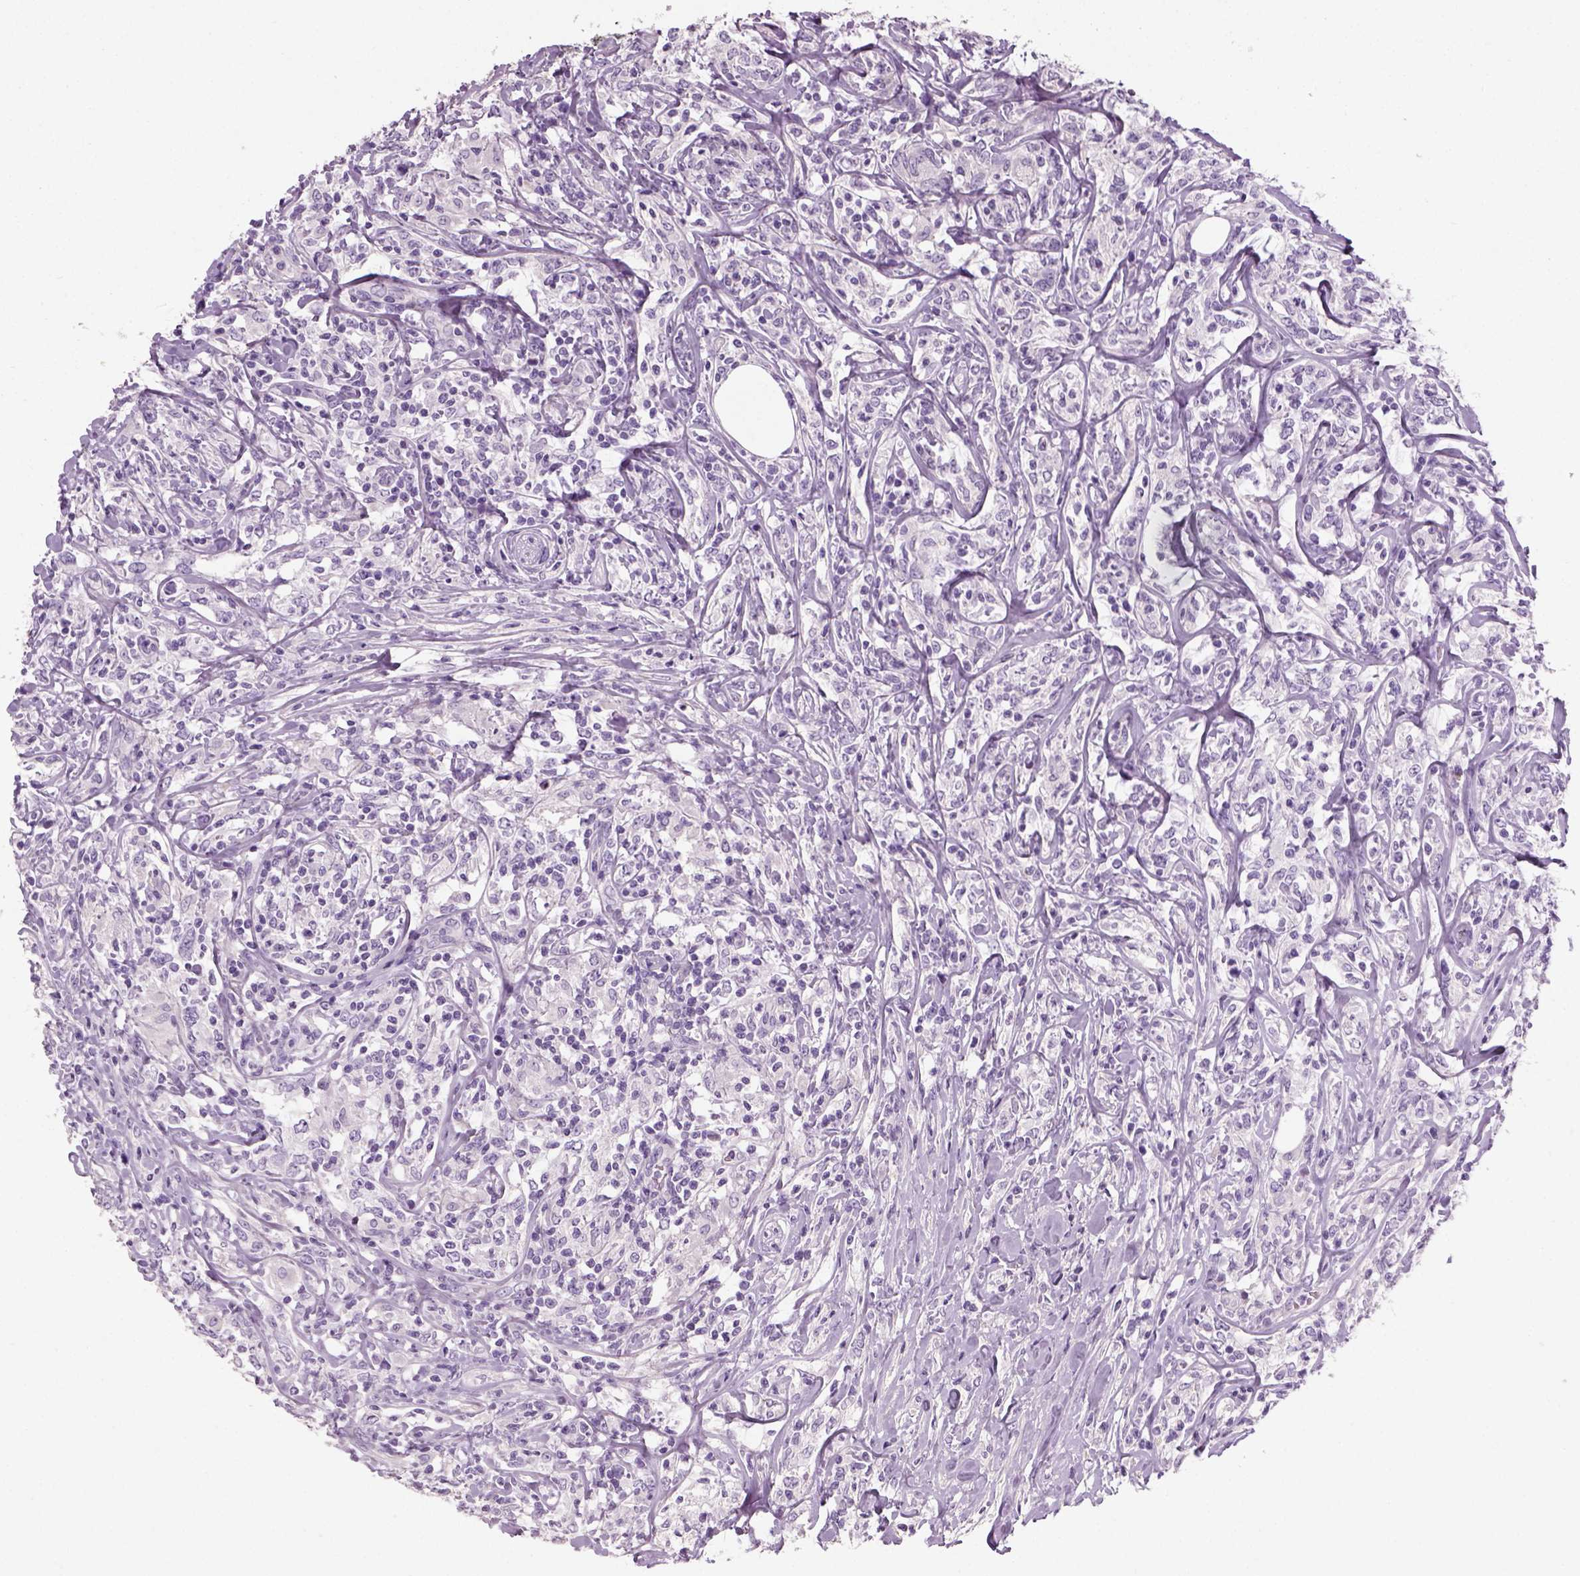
{"staining": {"intensity": "negative", "quantity": "none", "location": "none"}, "tissue": "lymphoma", "cell_type": "Tumor cells", "image_type": "cancer", "snomed": [{"axis": "morphology", "description": "Malignant lymphoma, non-Hodgkin's type, High grade"}, {"axis": "topography", "description": "Lymph node"}], "caption": "The photomicrograph demonstrates no staining of tumor cells in malignant lymphoma, non-Hodgkin's type (high-grade).", "gene": "ELOVL3", "patient": {"sex": "female", "age": 84}}